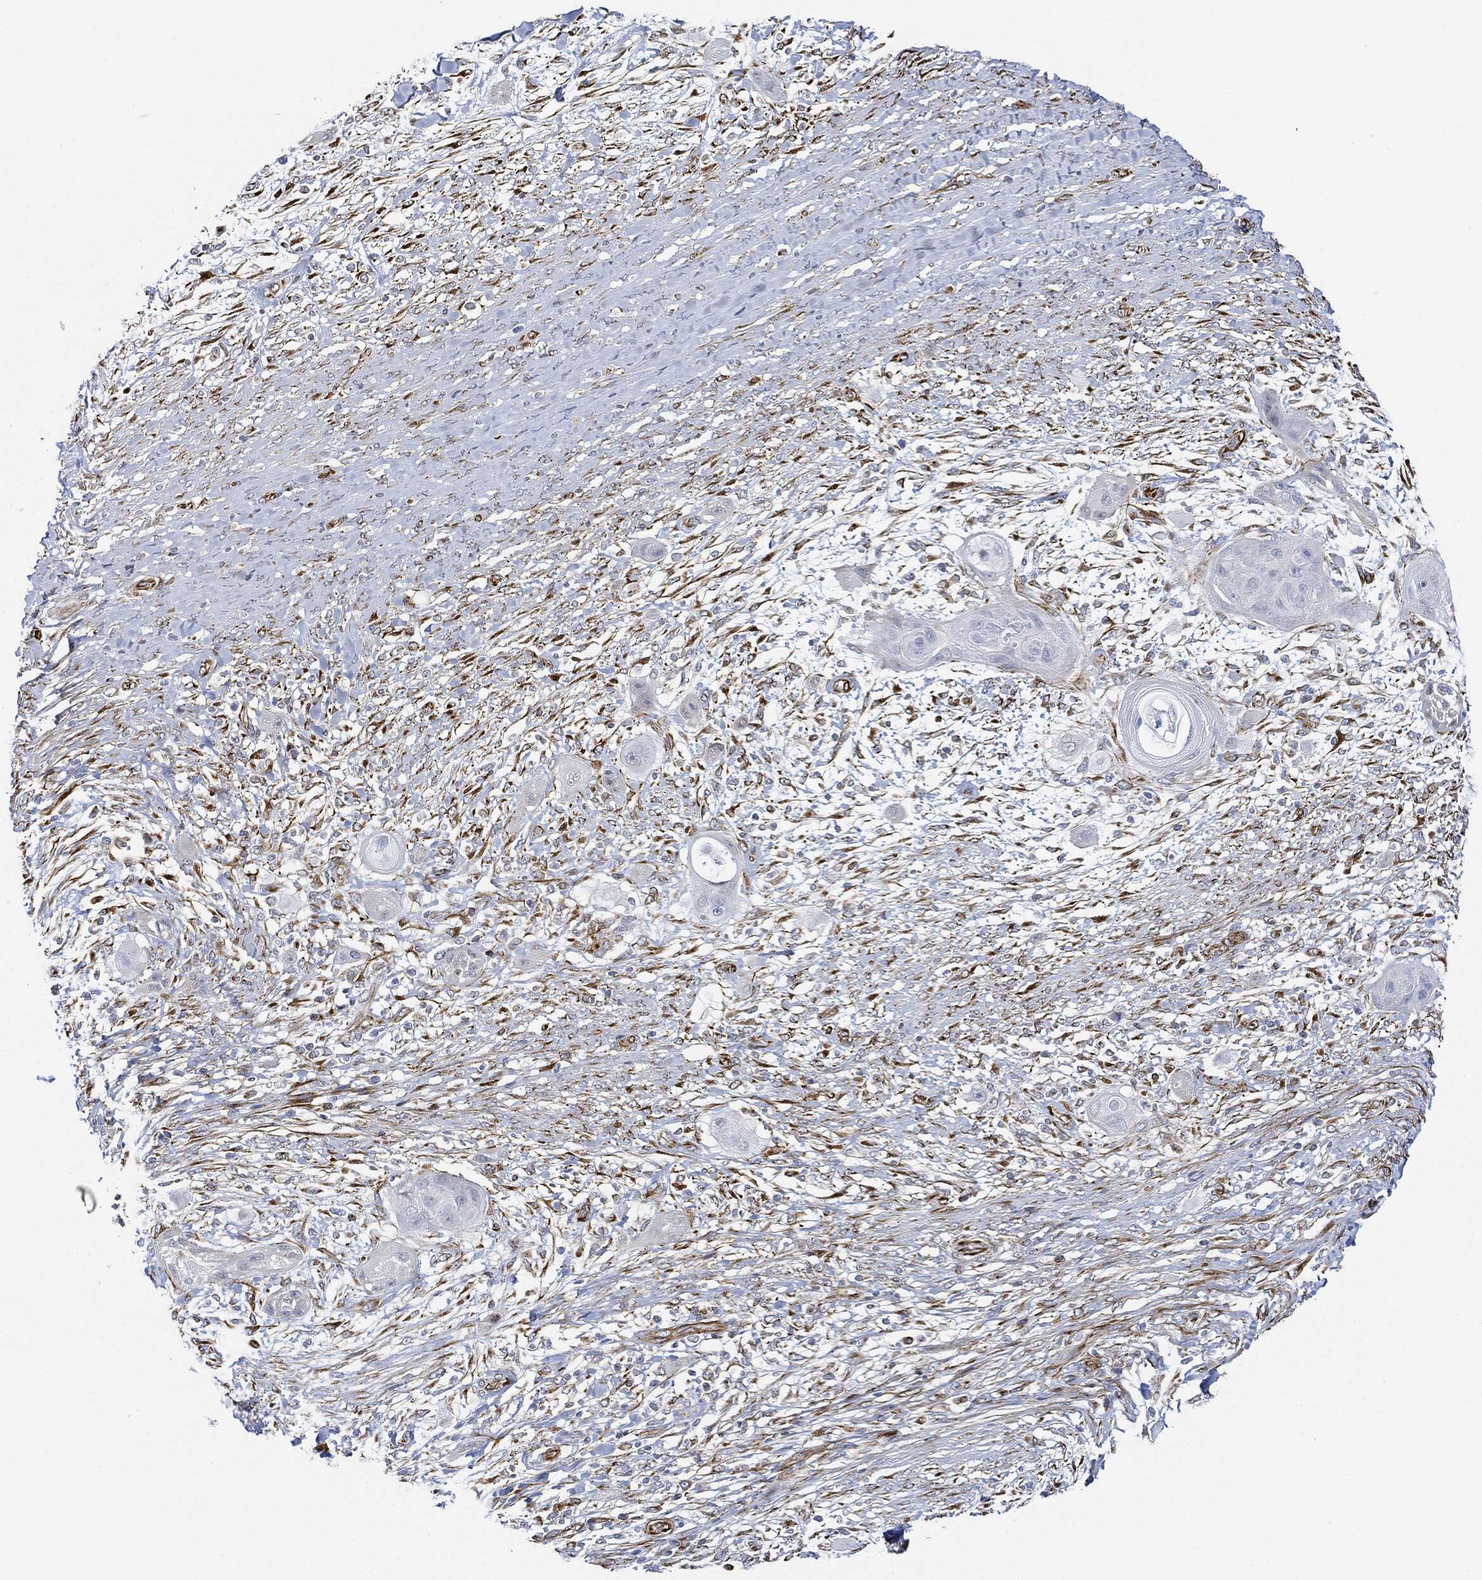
{"staining": {"intensity": "negative", "quantity": "none", "location": "none"}, "tissue": "skin cancer", "cell_type": "Tumor cells", "image_type": "cancer", "snomed": [{"axis": "morphology", "description": "Squamous cell carcinoma, NOS"}, {"axis": "topography", "description": "Skin"}], "caption": "The photomicrograph demonstrates no significant staining in tumor cells of squamous cell carcinoma (skin).", "gene": "THSD1", "patient": {"sex": "male", "age": 62}}